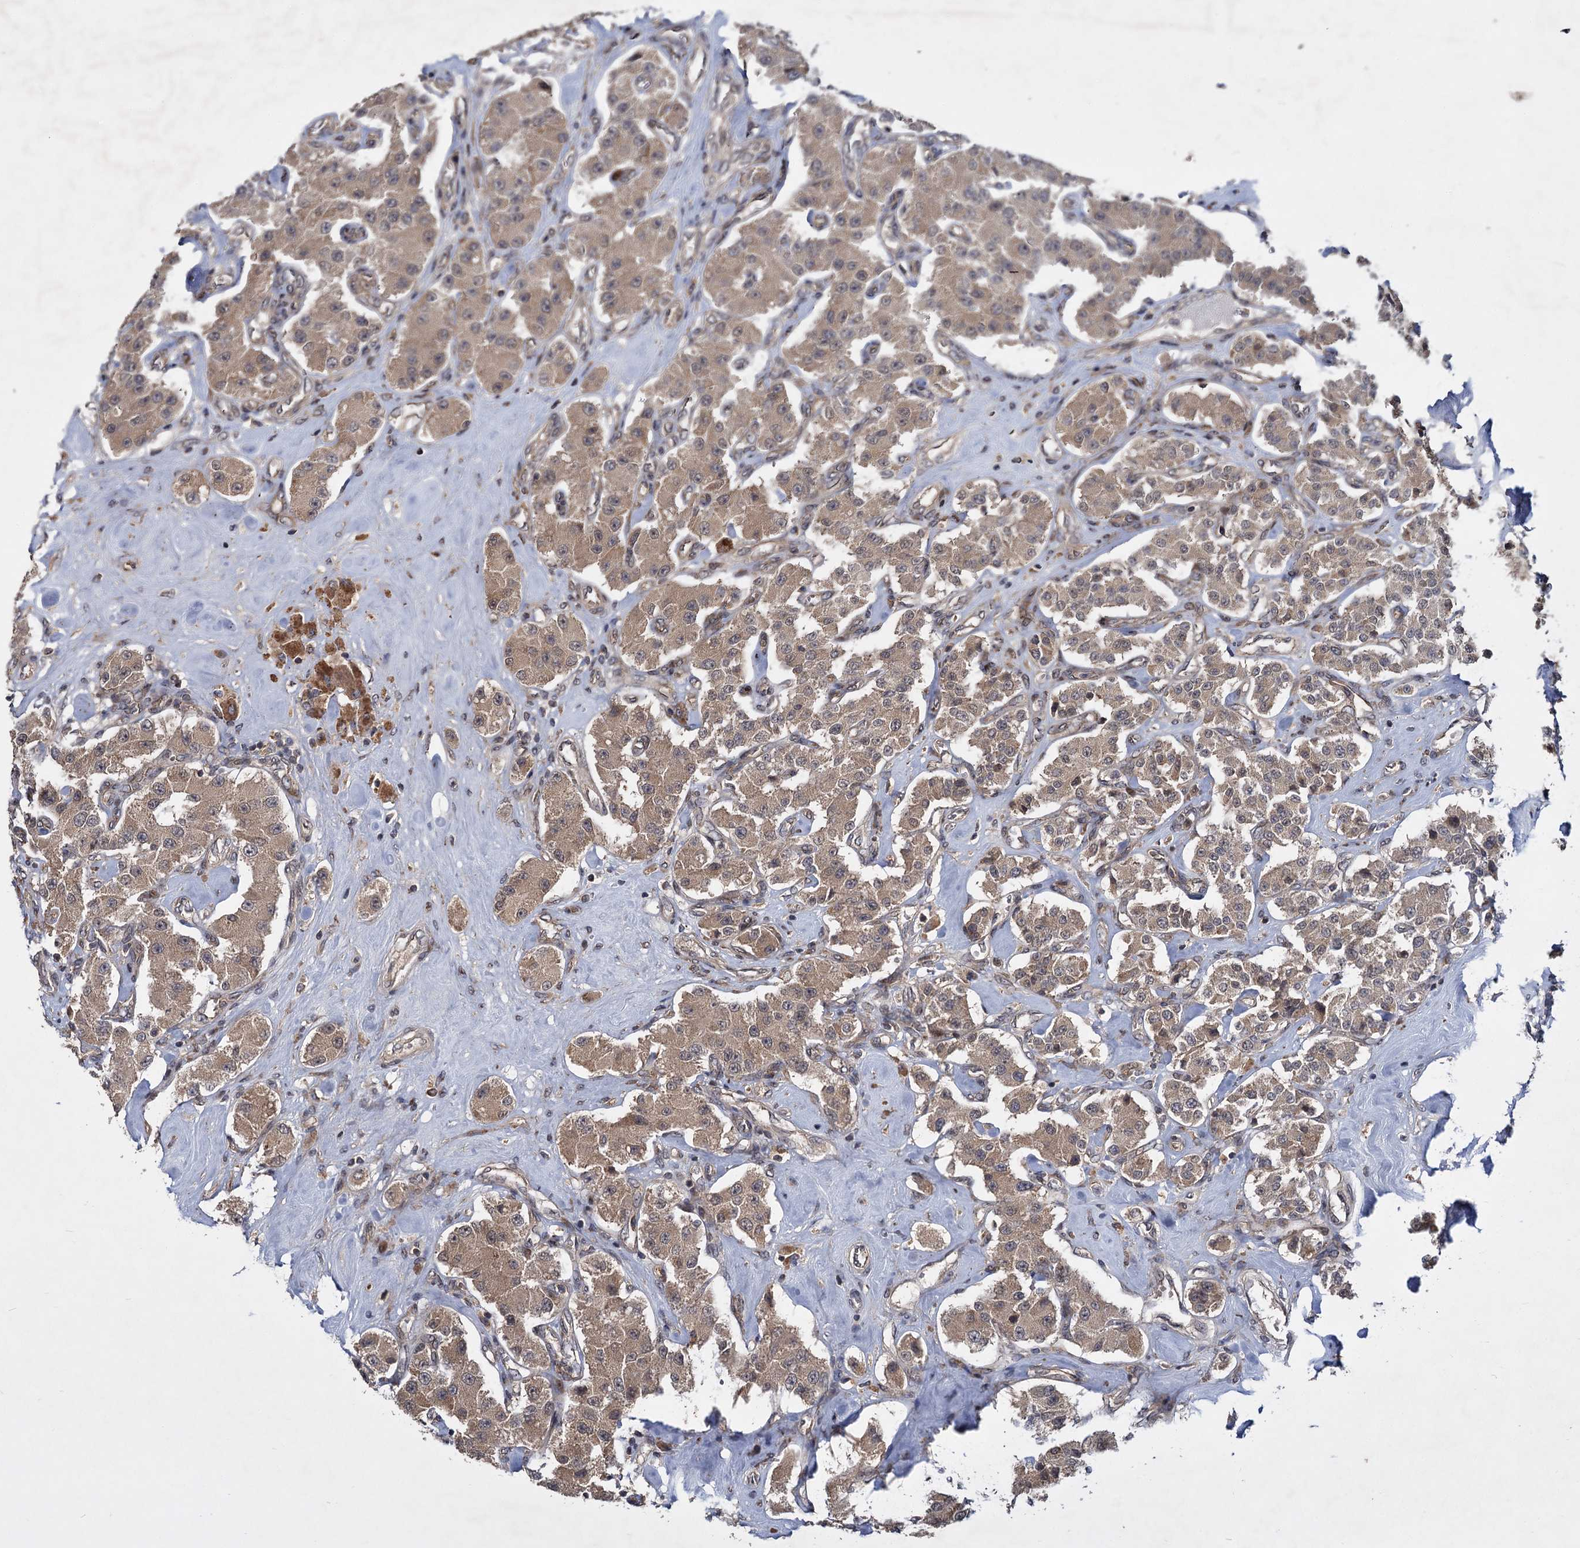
{"staining": {"intensity": "weak", "quantity": ">75%", "location": "cytoplasmic/membranous"}, "tissue": "carcinoid", "cell_type": "Tumor cells", "image_type": "cancer", "snomed": [{"axis": "morphology", "description": "Carcinoid, malignant, NOS"}, {"axis": "topography", "description": "Pancreas"}], "caption": "The histopathology image demonstrates staining of carcinoid, revealing weak cytoplasmic/membranous protein expression (brown color) within tumor cells. (DAB IHC with brightfield microscopy, high magnification).", "gene": "INPPL1", "patient": {"sex": "male", "age": 41}}